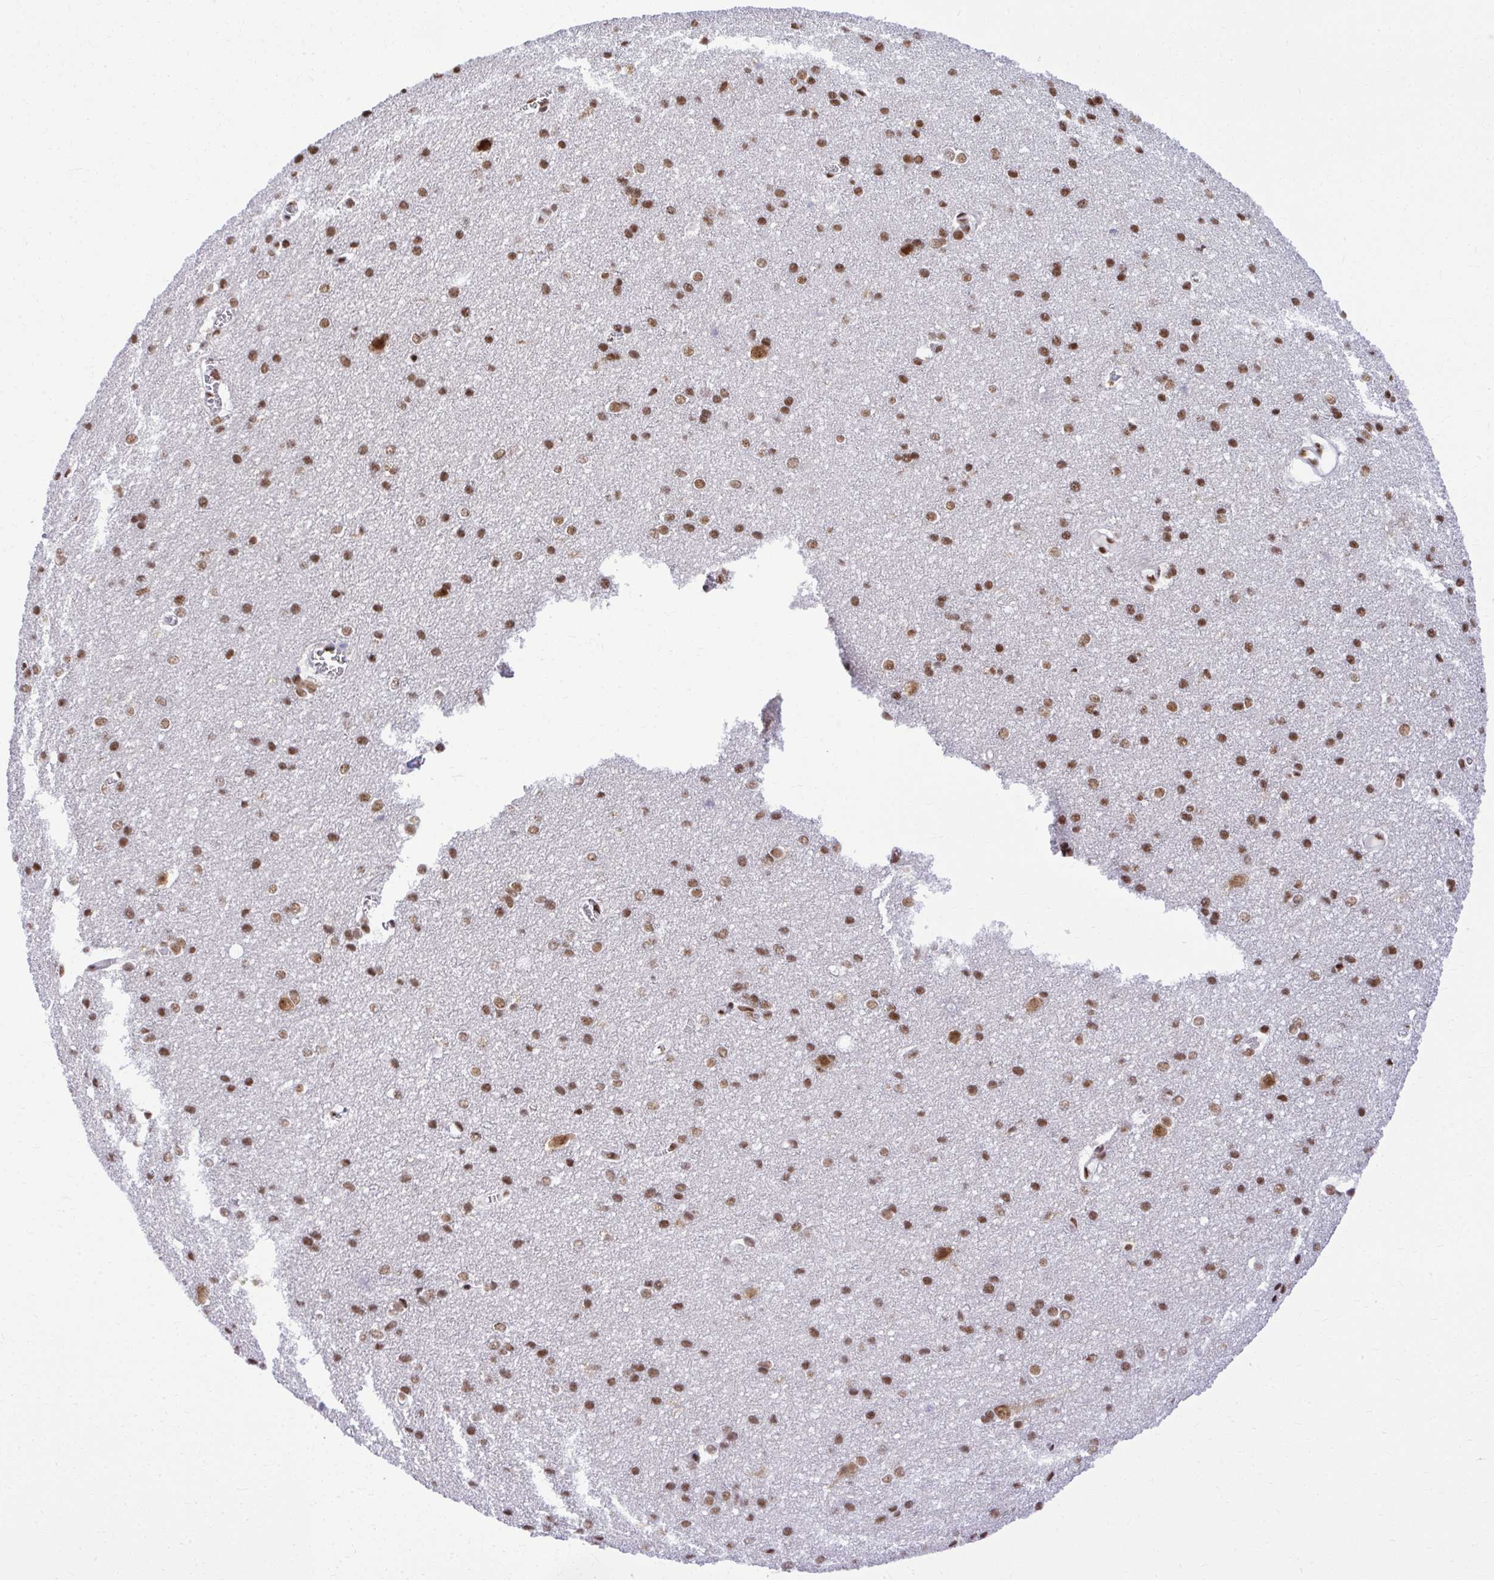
{"staining": {"intensity": "negative", "quantity": "none", "location": "none"}, "tissue": "cerebral cortex", "cell_type": "Endothelial cells", "image_type": "normal", "snomed": [{"axis": "morphology", "description": "Normal tissue, NOS"}, {"axis": "topography", "description": "Cerebral cortex"}], "caption": "This is a photomicrograph of immunohistochemistry staining of benign cerebral cortex, which shows no expression in endothelial cells.", "gene": "PRPF19", "patient": {"sex": "male", "age": 37}}